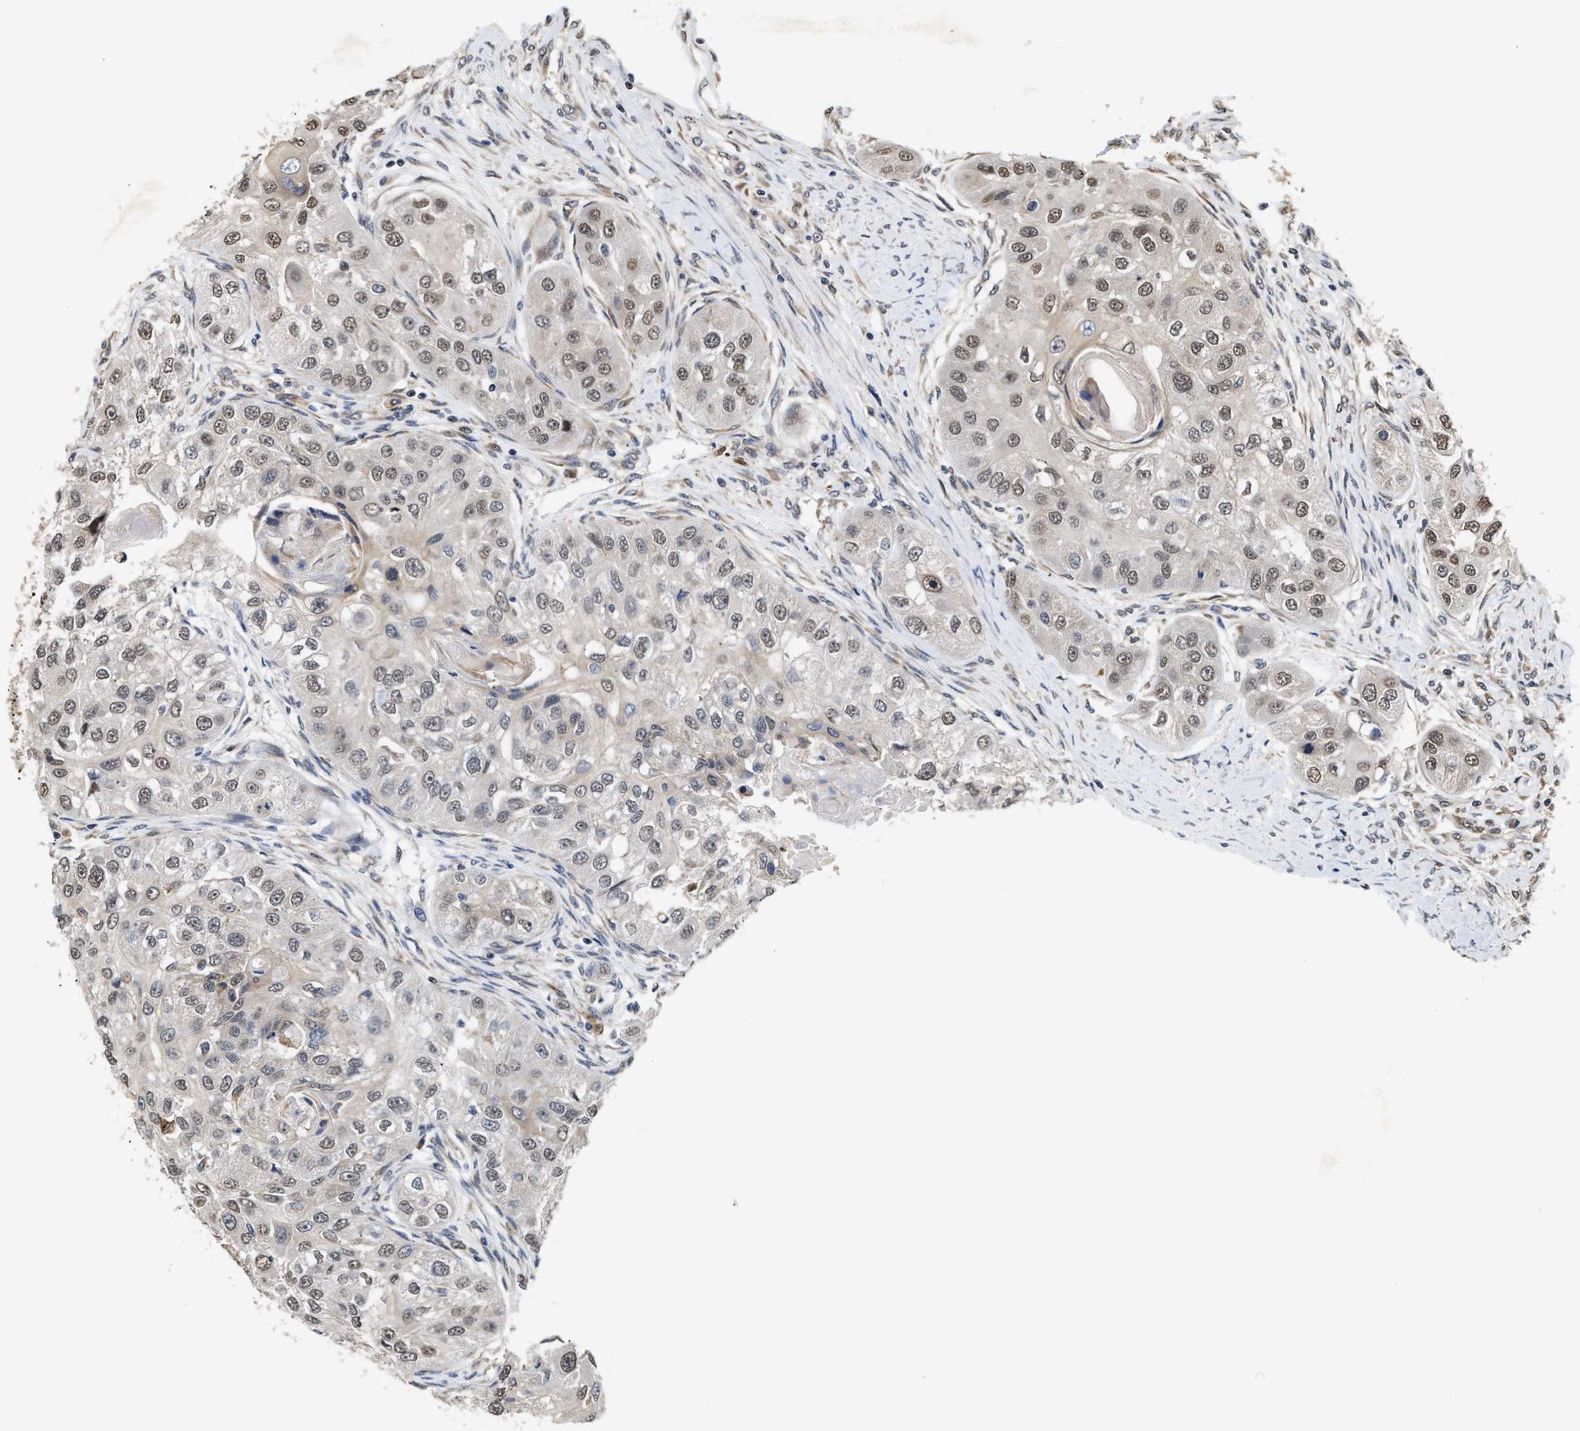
{"staining": {"intensity": "weak", "quantity": "25%-75%", "location": "nuclear"}, "tissue": "head and neck cancer", "cell_type": "Tumor cells", "image_type": "cancer", "snomed": [{"axis": "morphology", "description": "Normal tissue, NOS"}, {"axis": "morphology", "description": "Squamous cell carcinoma, NOS"}, {"axis": "topography", "description": "Skeletal muscle"}, {"axis": "topography", "description": "Head-Neck"}], "caption": "The image exhibits a brown stain indicating the presence of a protein in the nuclear of tumor cells in head and neck cancer.", "gene": "CLIP2", "patient": {"sex": "male", "age": 51}}